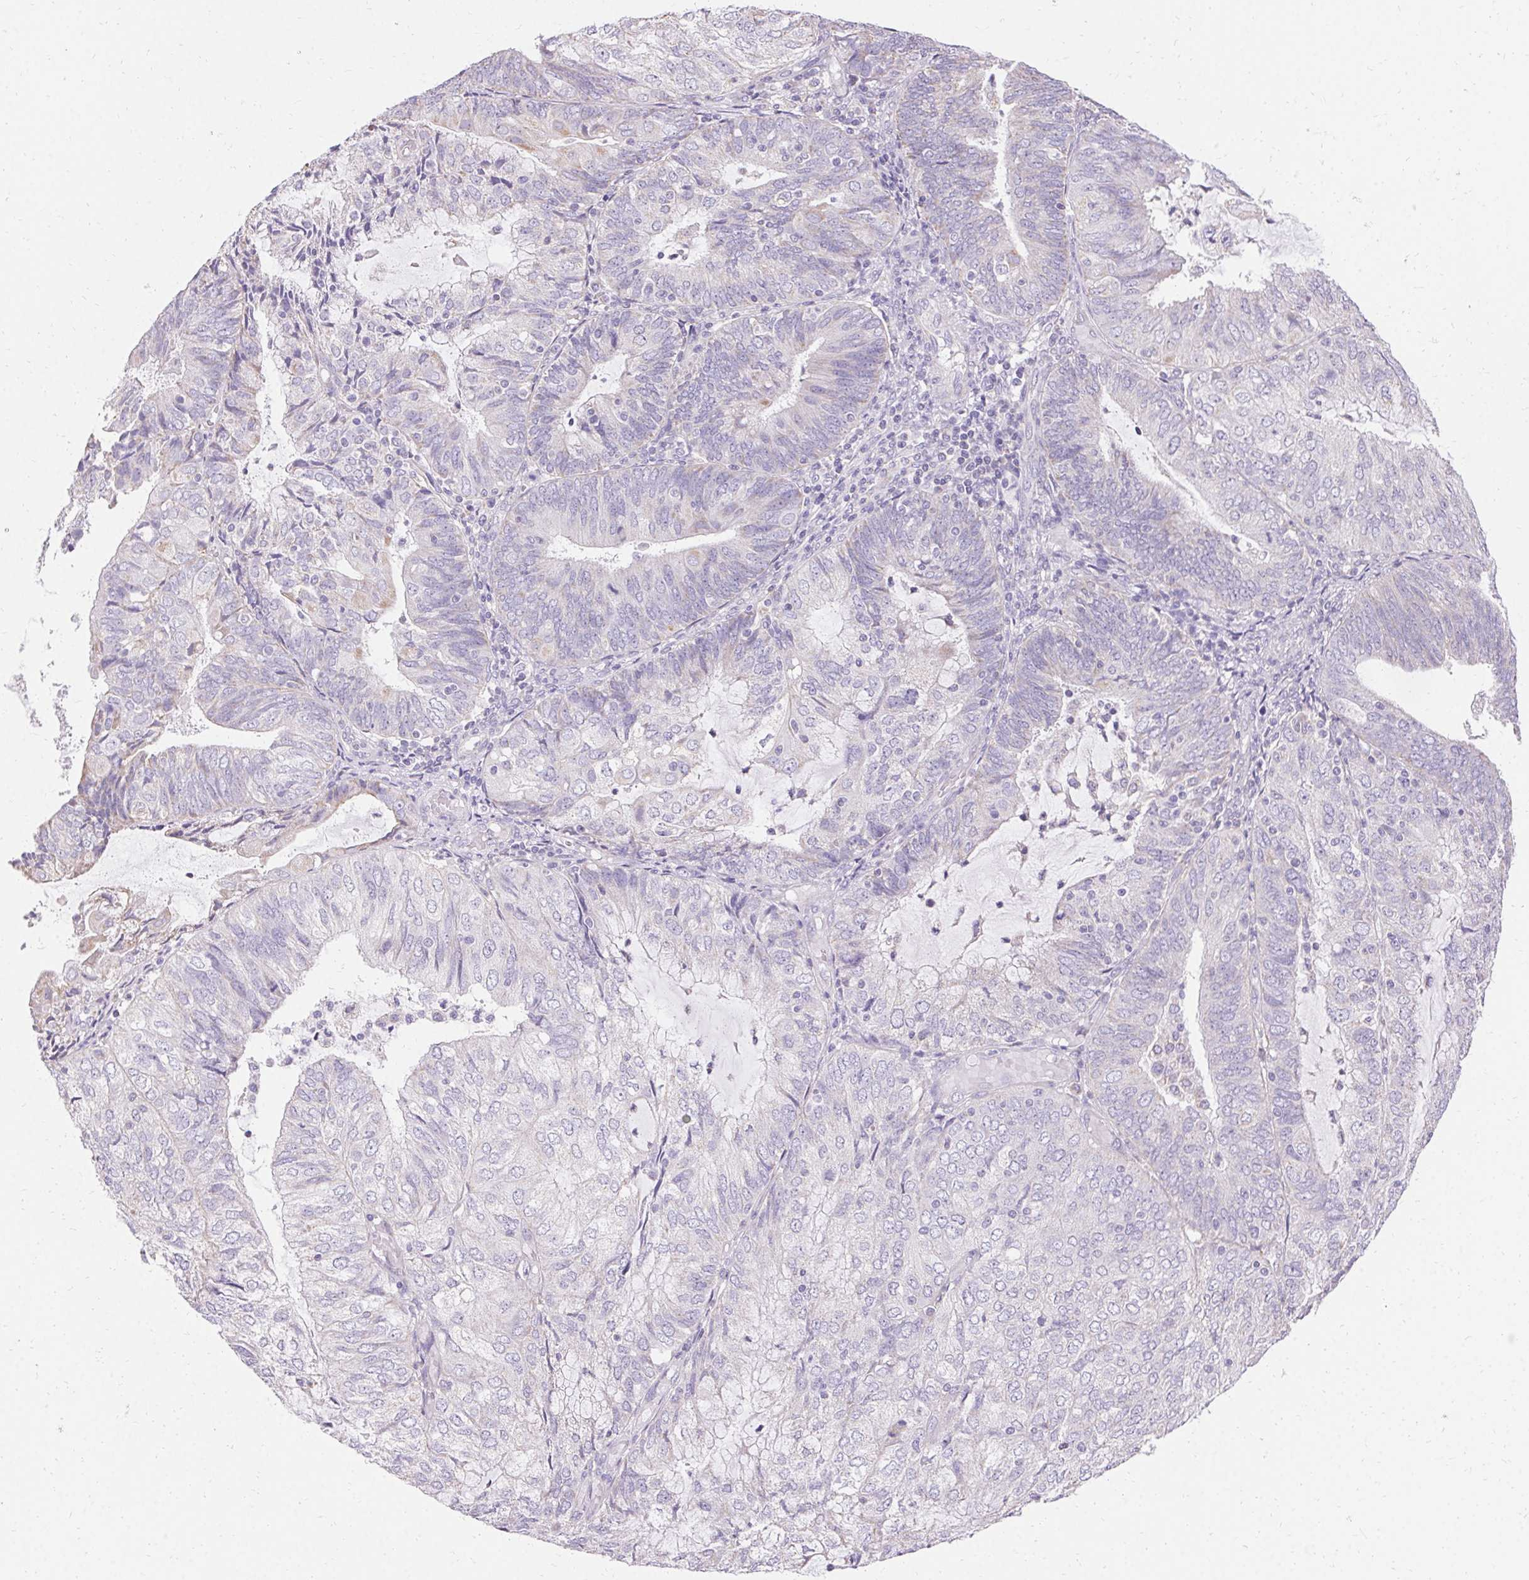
{"staining": {"intensity": "negative", "quantity": "none", "location": "none"}, "tissue": "endometrial cancer", "cell_type": "Tumor cells", "image_type": "cancer", "snomed": [{"axis": "morphology", "description": "Adenocarcinoma, NOS"}, {"axis": "topography", "description": "Endometrium"}], "caption": "DAB (3,3'-diaminobenzidine) immunohistochemical staining of endometrial adenocarcinoma displays no significant positivity in tumor cells. (DAB IHC, high magnification).", "gene": "ASGR2", "patient": {"sex": "female", "age": 81}}